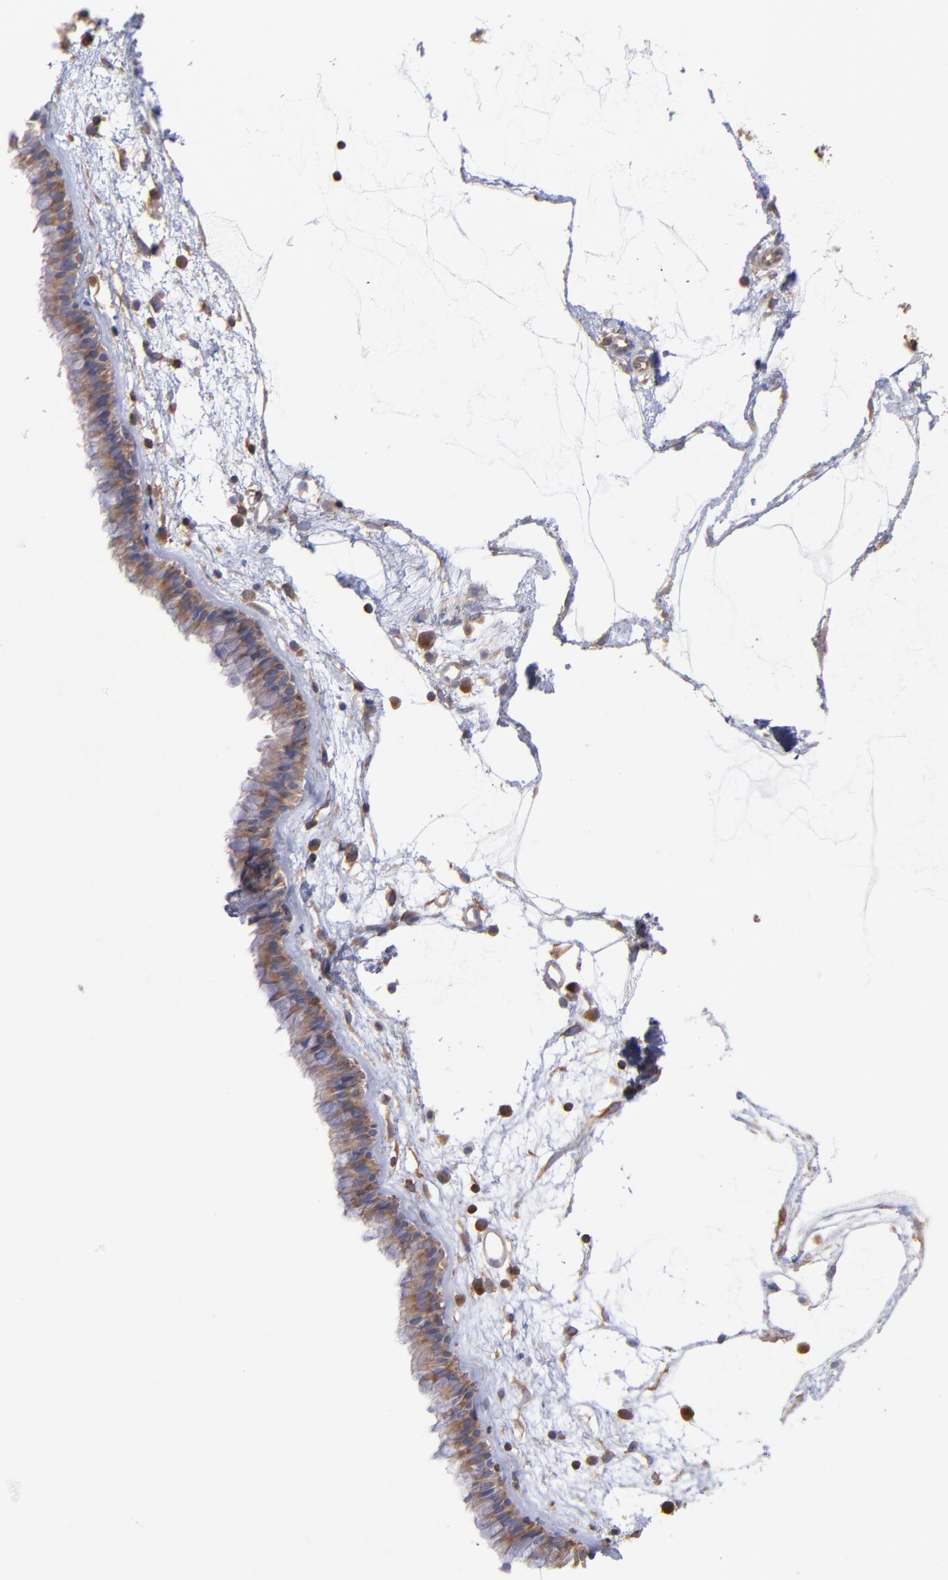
{"staining": {"intensity": "strong", "quantity": ">75%", "location": "cytoplasmic/membranous"}, "tissue": "nasopharynx", "cell_type": "Respiratory epithelial cells", "image_type": "normal", "snomed": [{"axis": "morphology", "description": "Normal tissue, NOS"}, {"axis": "morphology", "description": "Inflammation, NOS"}, {"axis": "topography", "description": "Nasopharynx"}], "caption": "Nasopharynx stained with a brown dye shows strong cytoplasmic/membranous positive staining in about >75% of respiratory epithelial cells.", "gene": "MAP2K2", "patient": {"sex": "male", "age": 48}}